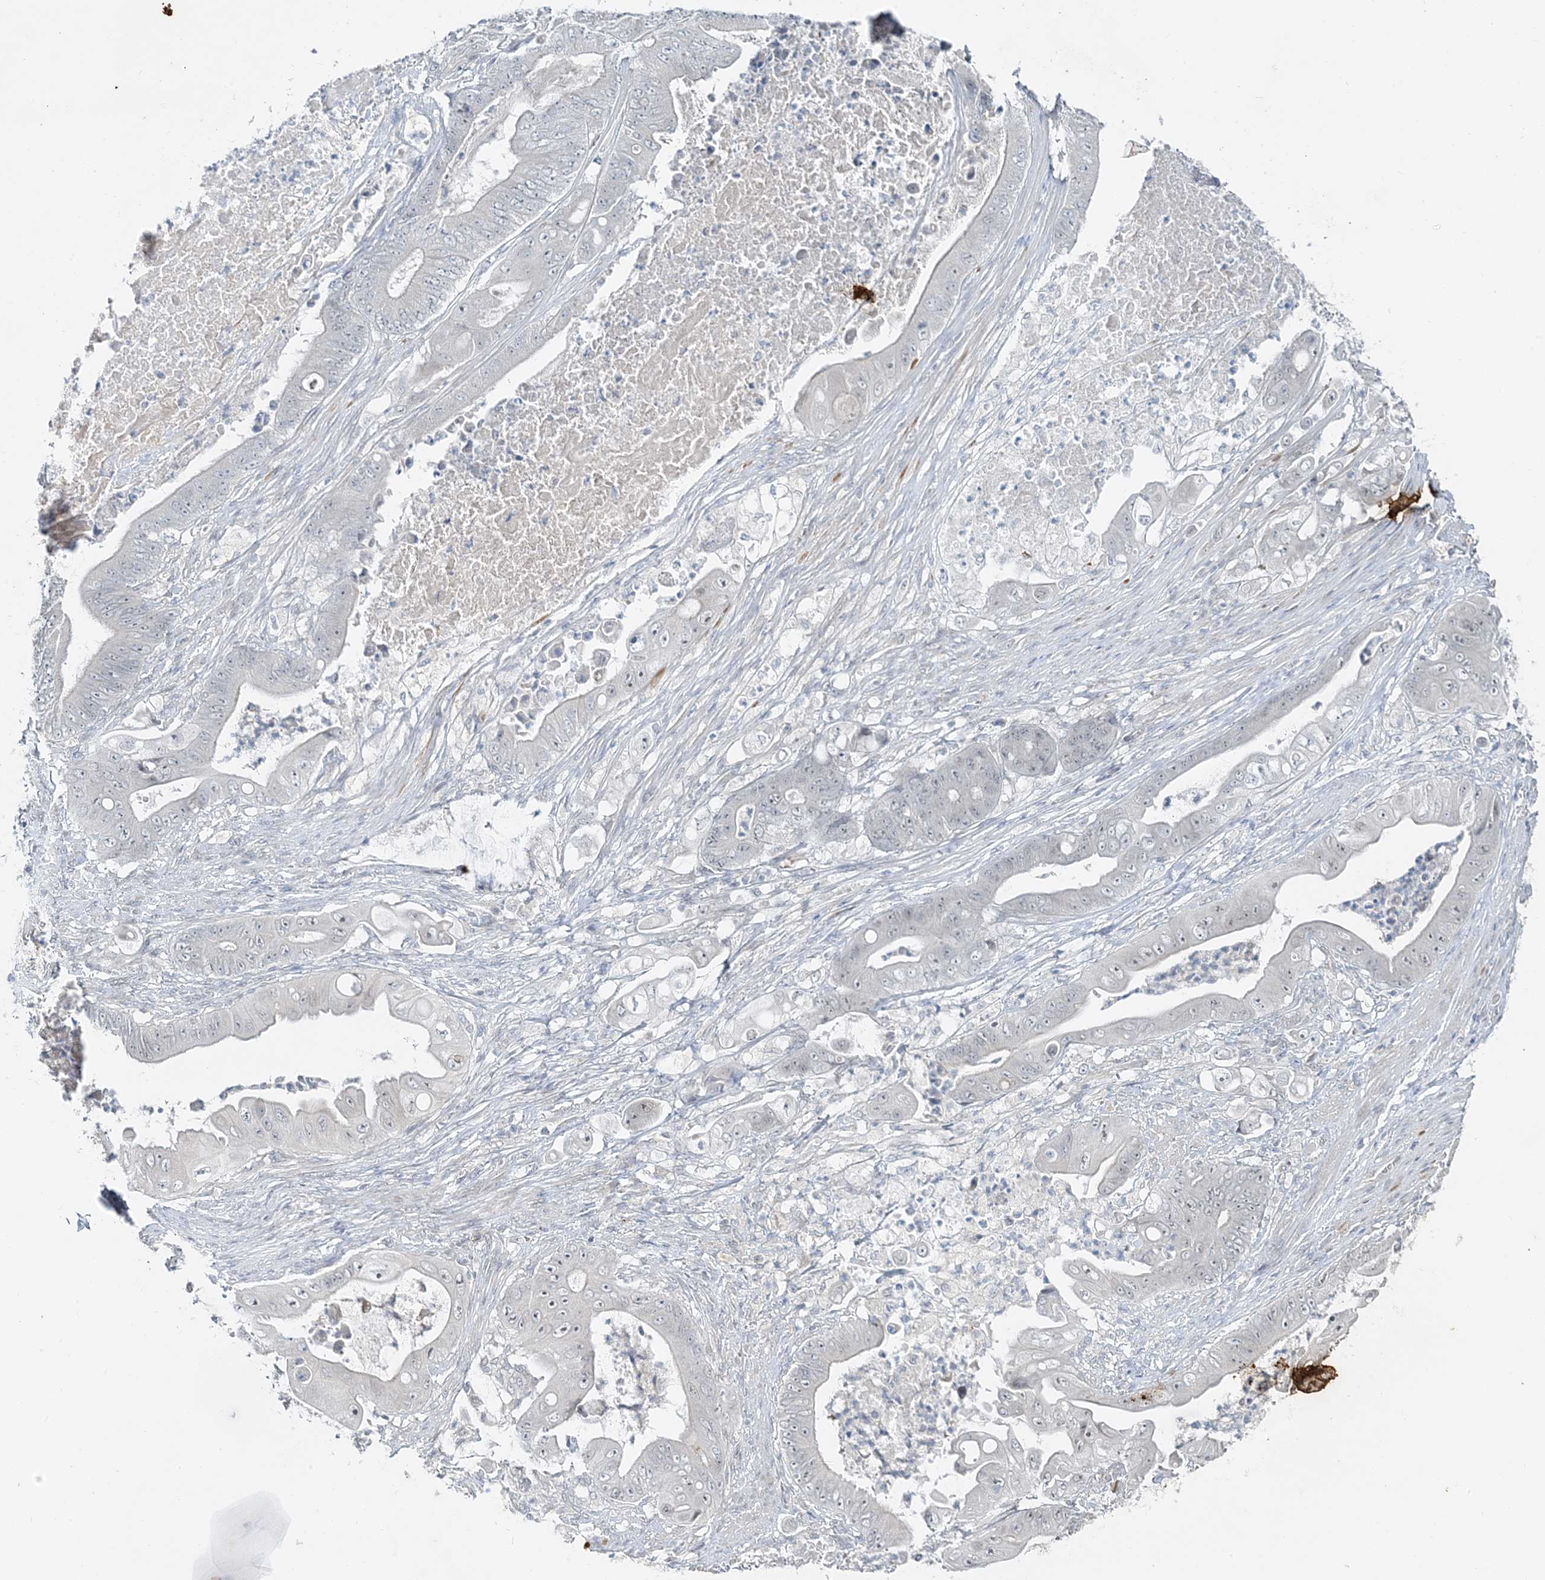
{"staining": {"intensity": "negative", "quantity": "none", "location": "none"}, "tissue": "stomach cancer", "cell_type": "Tumor cells", "image_type": "cancer", "snomed": [{"axis": "morphology", "description": "Adenocarcinoma, NOS"}, {"axis": "topography", "description": "Stomach"}], "caption": "Adenocarcinoma (stomach) was stained to show a protein in brown. There is no significant expression in tumor cells.", "gene": "LEXM", "patient": {"sex": "female", "age": 73}}